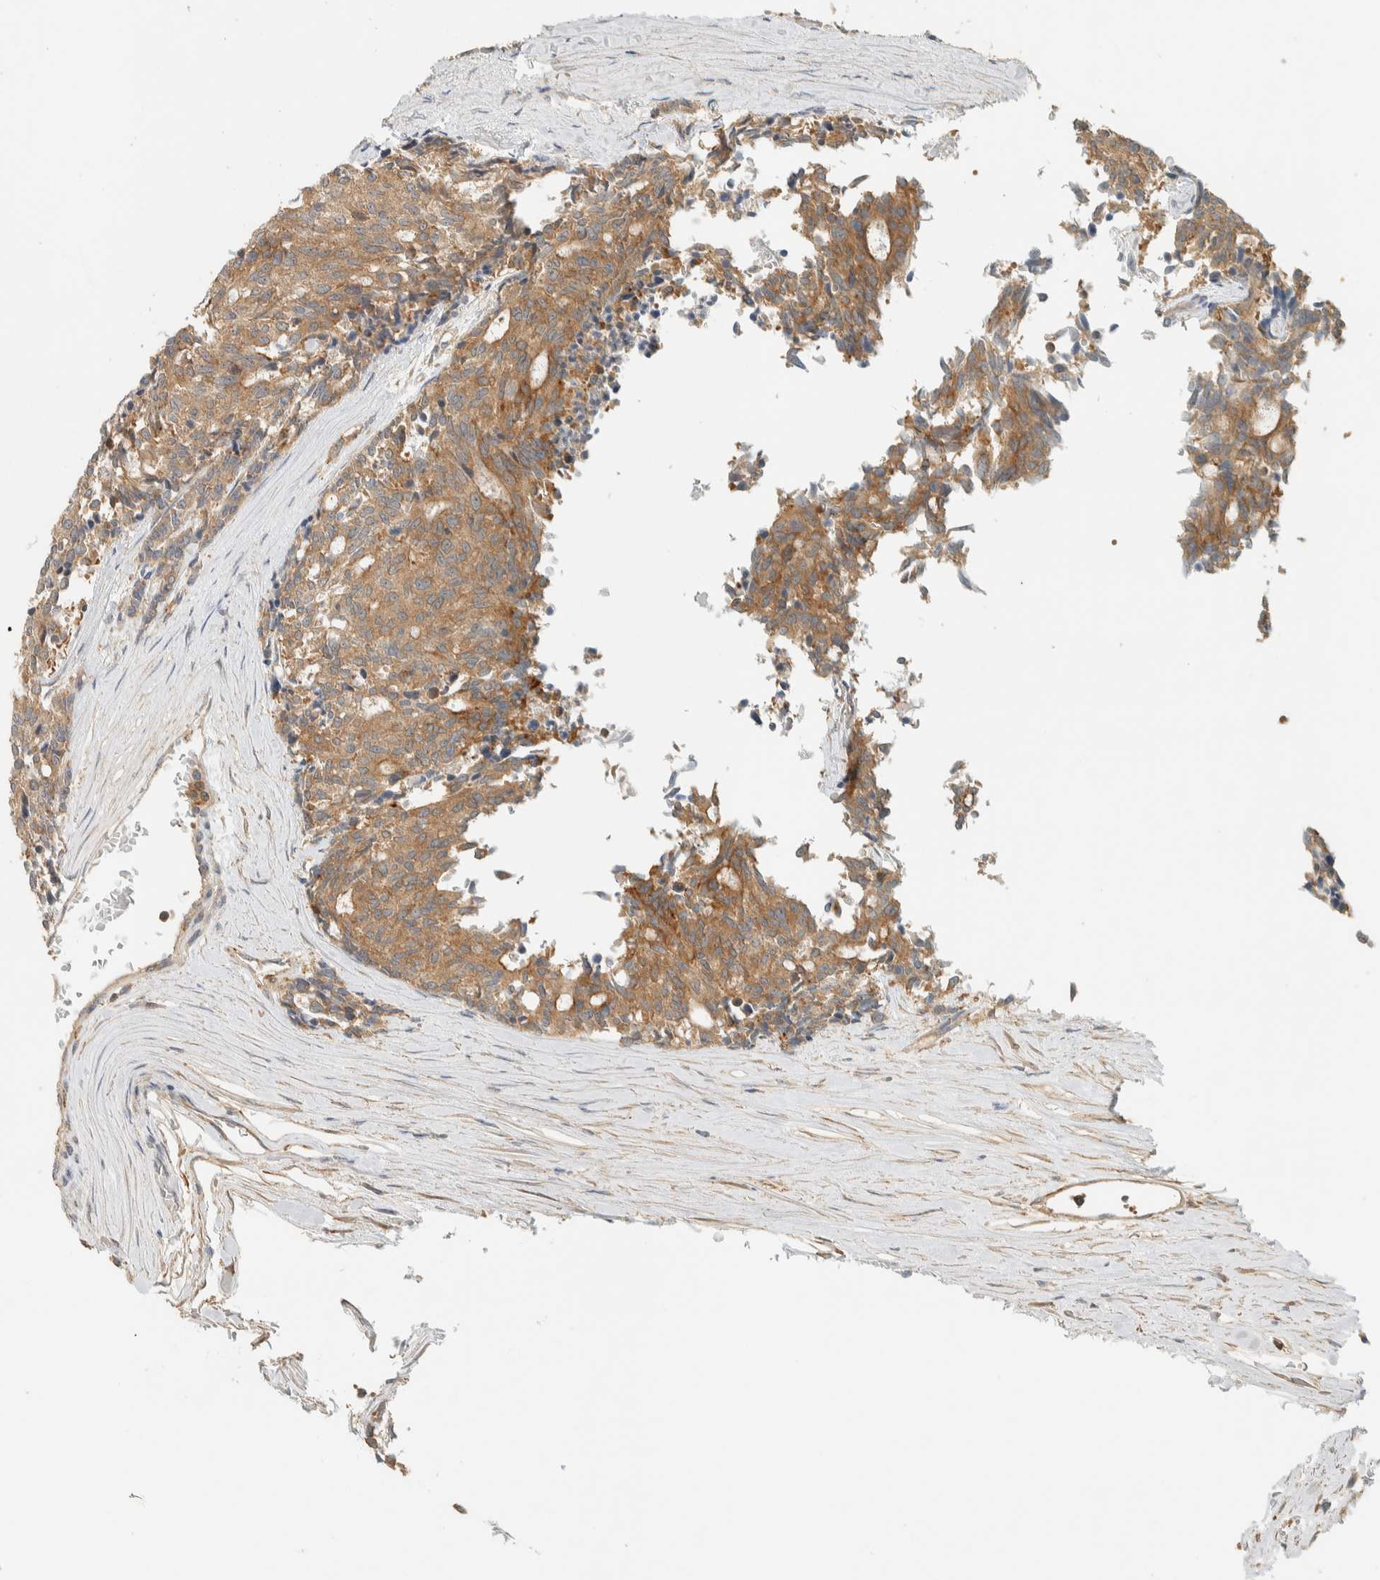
{"staining": {"intensity": "moderate", "quantity": ">75%", "location": "cytoplasmic/membranous"}, "tissue": "carcinoid", "cell_type": "Tumor cells", "image_type": "cancer", "snomed": [{"axis": "morphology", "description": "Carcinoid, malignant, NOS"}, {"axis": "topography", "description": "Pancreas"}], "caption": "Carcinoid tissue reveals moderate cytoplasmic/membranous expression in approximately >75% of tumor cells (Stains: DAB (3,3'-diaminobenzidine) in brown, nuclei in blue, Microscopy: brightfield microscopy at high magnification).", "gene": "RAB11FIP1", "patient": {"sex": "female", "age": 54}}